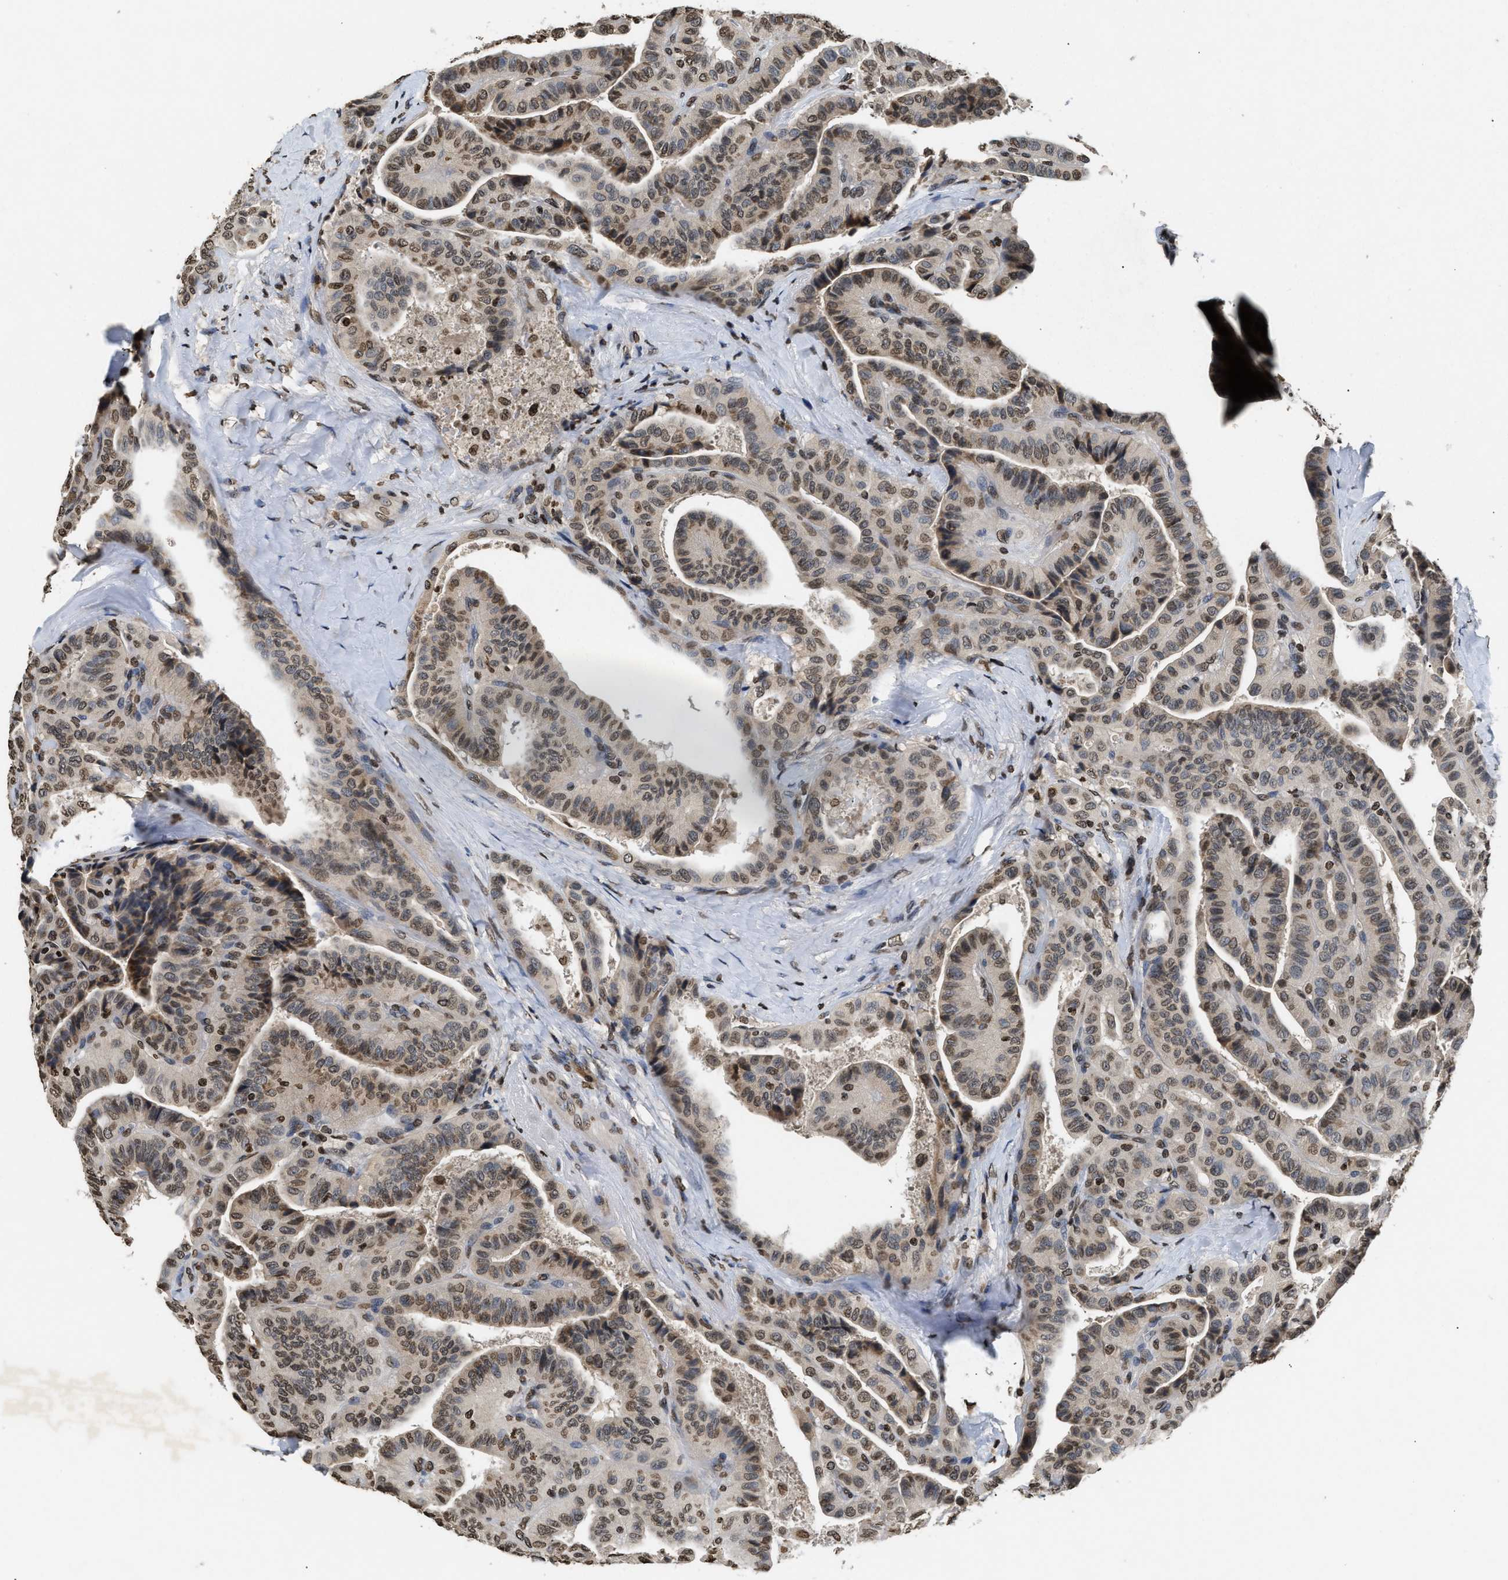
{"staining": {"intensity": "weak", "quantity": ">75%", "location": "nuclear"}, "tissue": "thyroid cancer", "cell_type": "Tumor cells", "image_type": "cancer", "snomed": [{"axis": "morphology", "description": "Papillary adenocarcinoma, NOS"}, {"axis": "topography", "description": "Thyroid gland"}], "caption": "Immunohistochemical staining of papillary adenocarcinoma (thyroid) reveals low levels of weak nuclear protein expression in about >75% of tumor cells.", "gene": "DNASE1L3", "patient": {"sex": "male", "age": 77}}